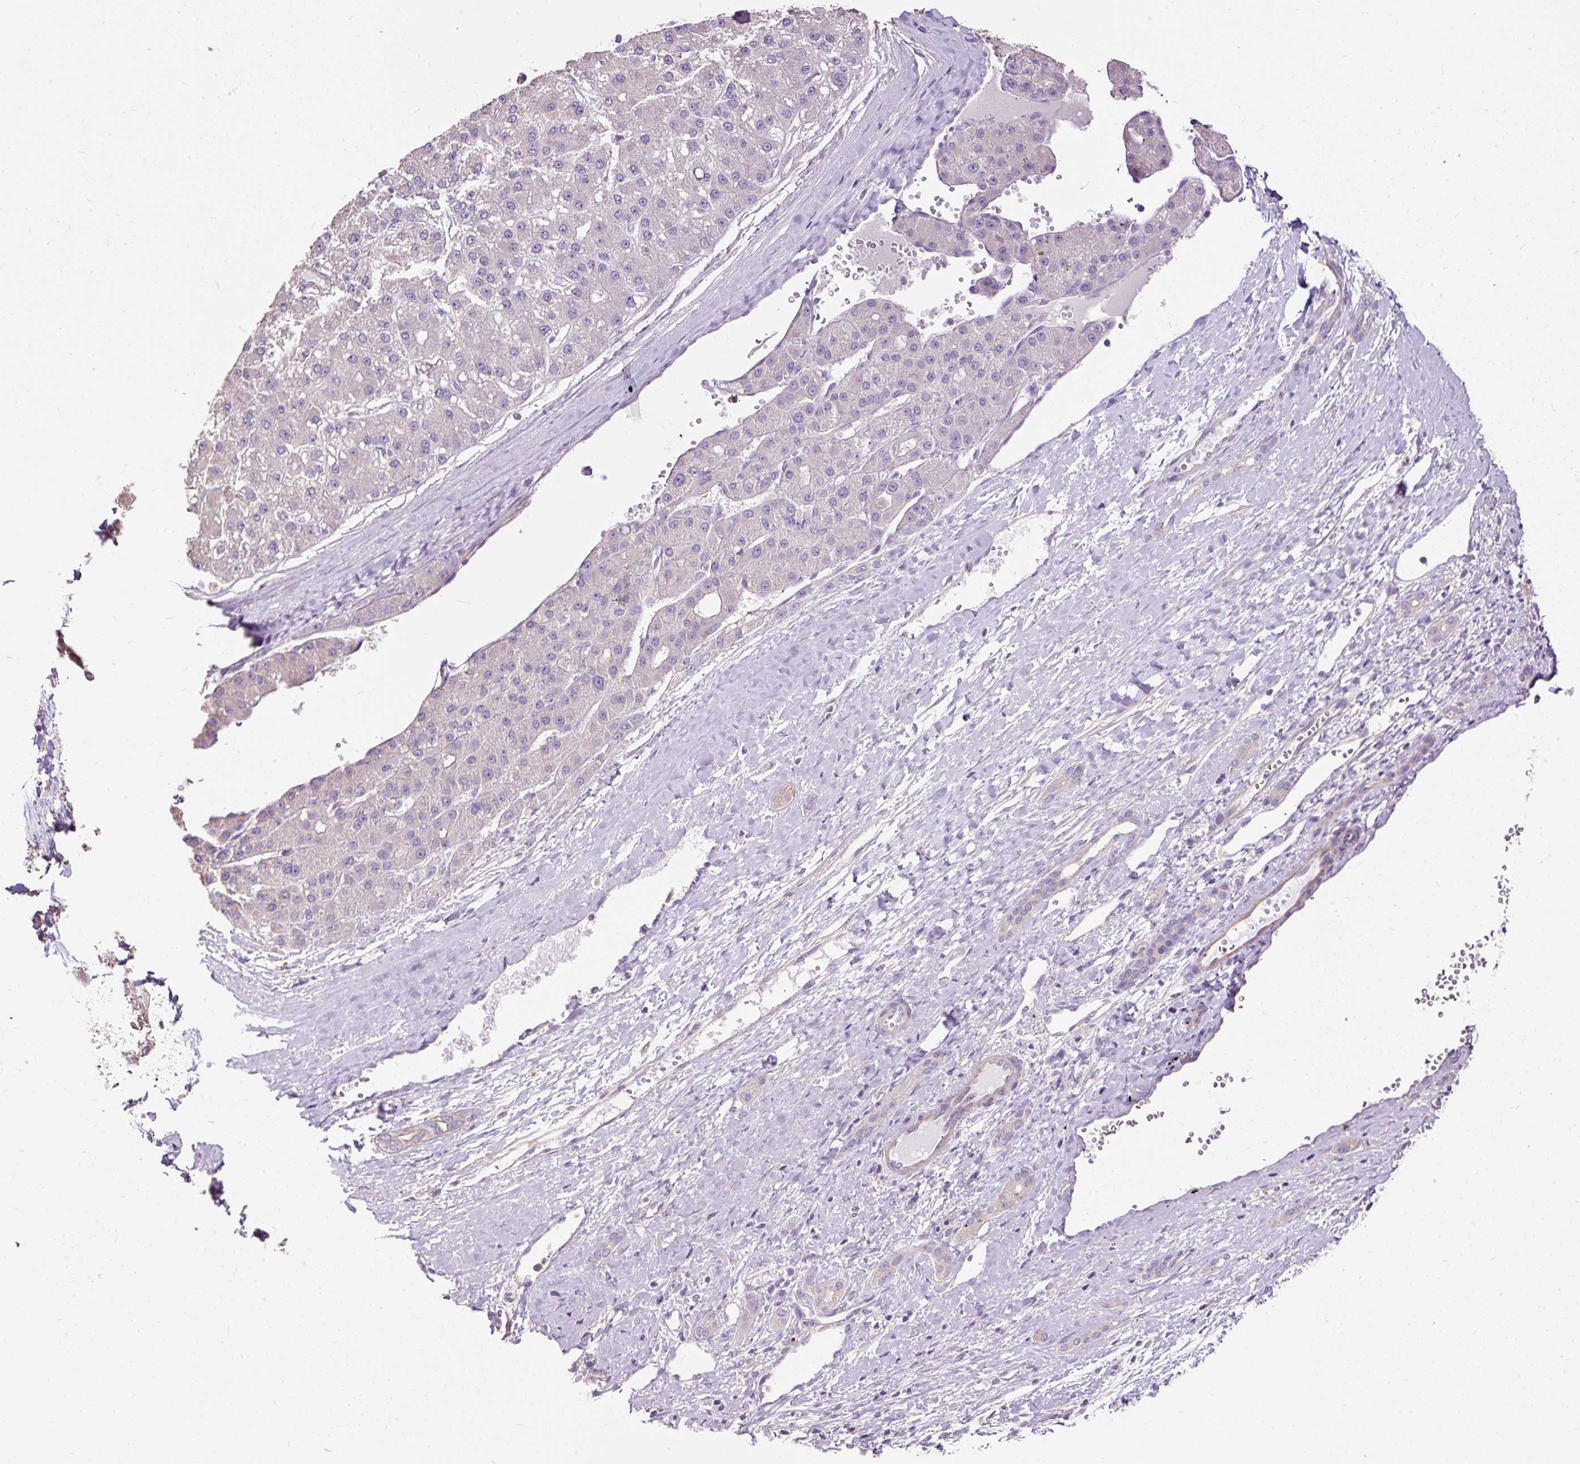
{"staining": {"intensity": "negative", "quantity": "none", "location": "none"}, "tissue": "liver cancer", "cell_type": "Tumor cells", "image_type": "cancer", "snomed": [{"axis": "morphology", "description": "Carcinoma, Hepatocellular, NOS"}, {"axis": "topography", "description": "Liver"}], "caption": "This is an IHC micrograph of liver cancer. There is no positivity in tumor cells.", "gene": "PDIA2", "patient": {"sex": "male", "age": 67}}